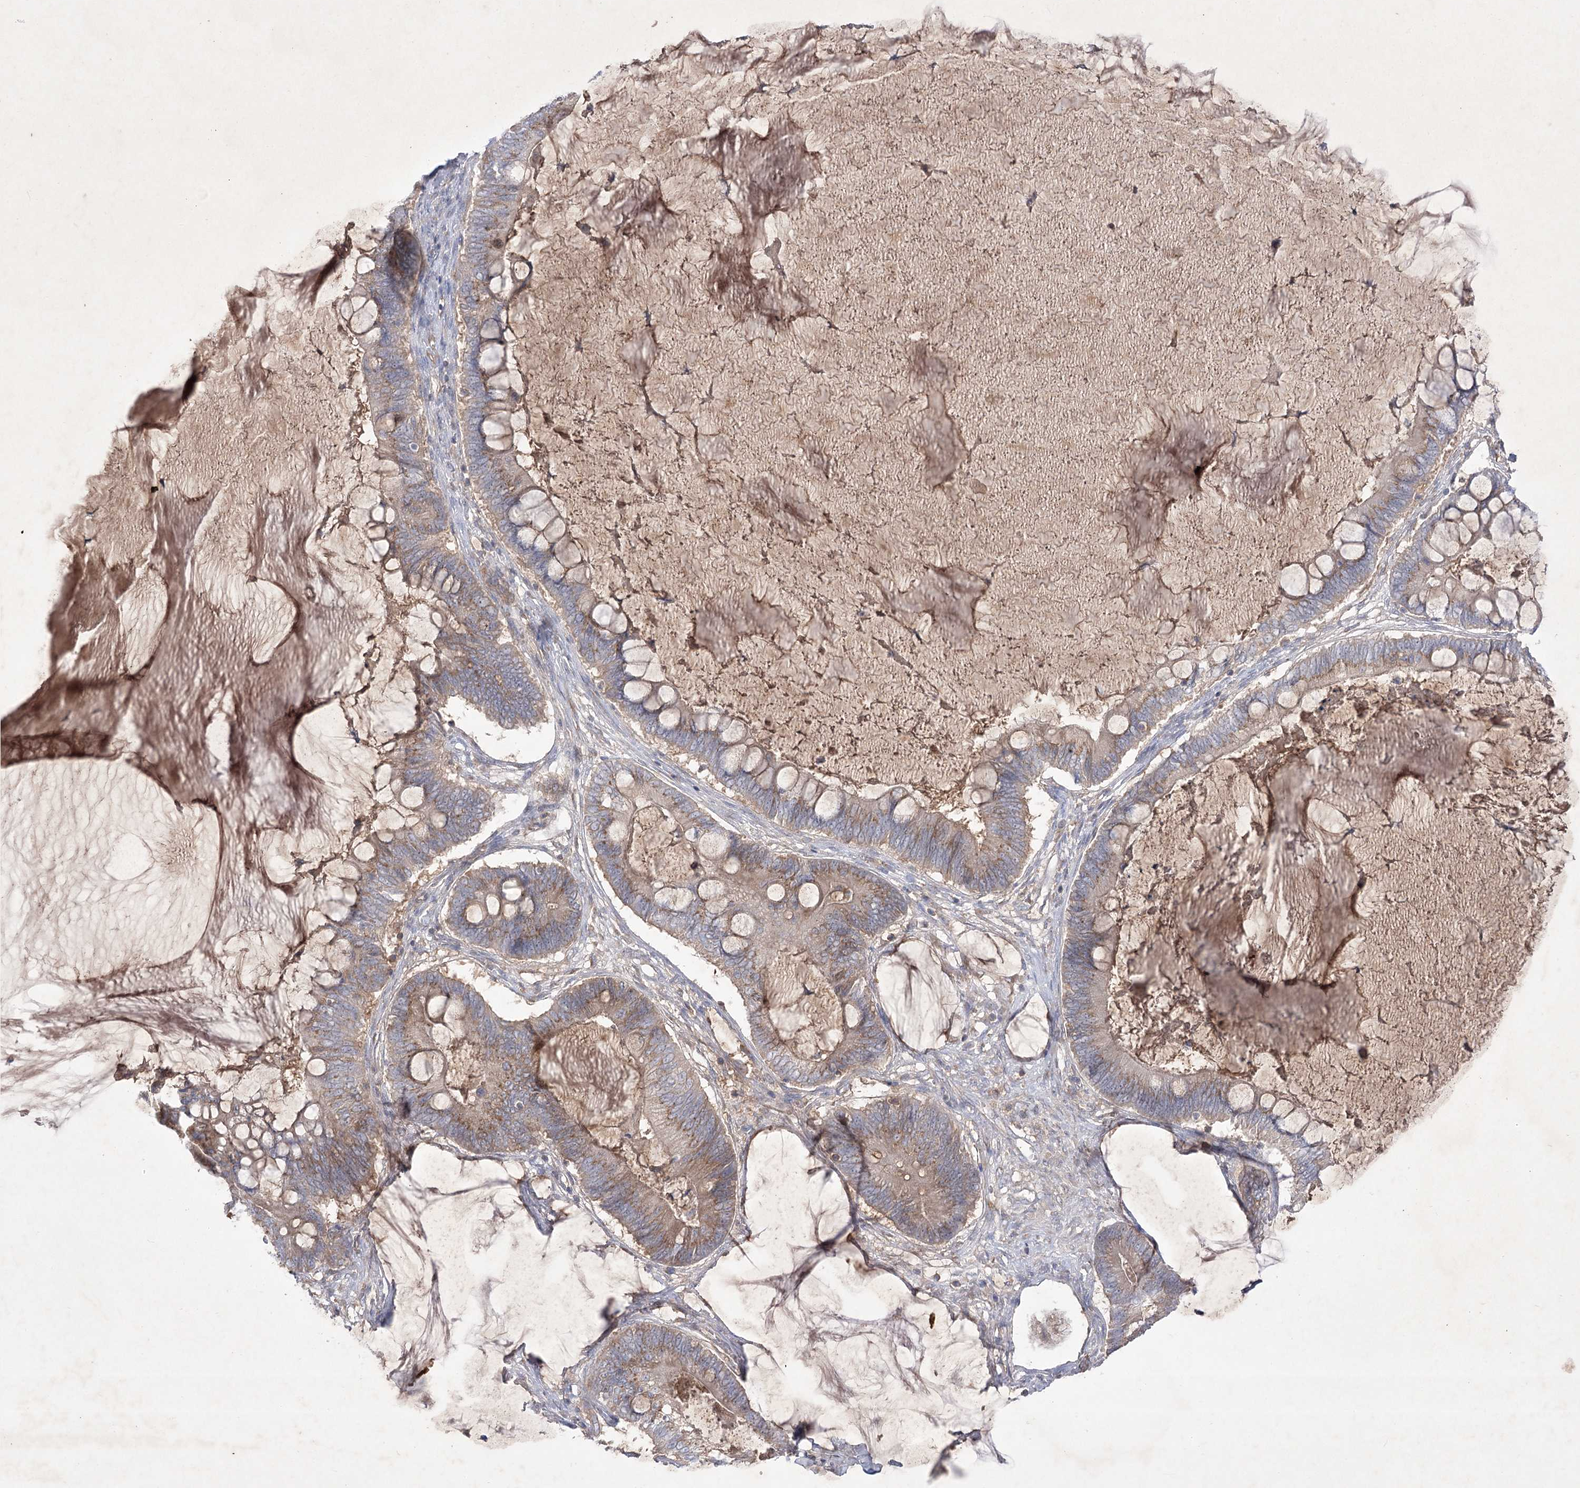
{"staining": {"intensity": "moderate", "quantity": ">75%", "location": "cytoplasmic/membranous"}, "tissue": "ovarian cancer", "cell_type": "Tumor cells", "image_type": "cancer", "snomed": [{"axis": "morphology", "description": "Cystadenocarcinoma, mucinous, NOS"}, {"axis": "topography", "description": "Ovary"}], "caption": "Ovarian mucinous cystadenocarcinoma stained for a protein (brown) displays moderate cytoplasmic/membranous positive staining in about >75% of tumor cells.", "gene": "GBF1", "patient": {"sex": "female", "age": 61}}